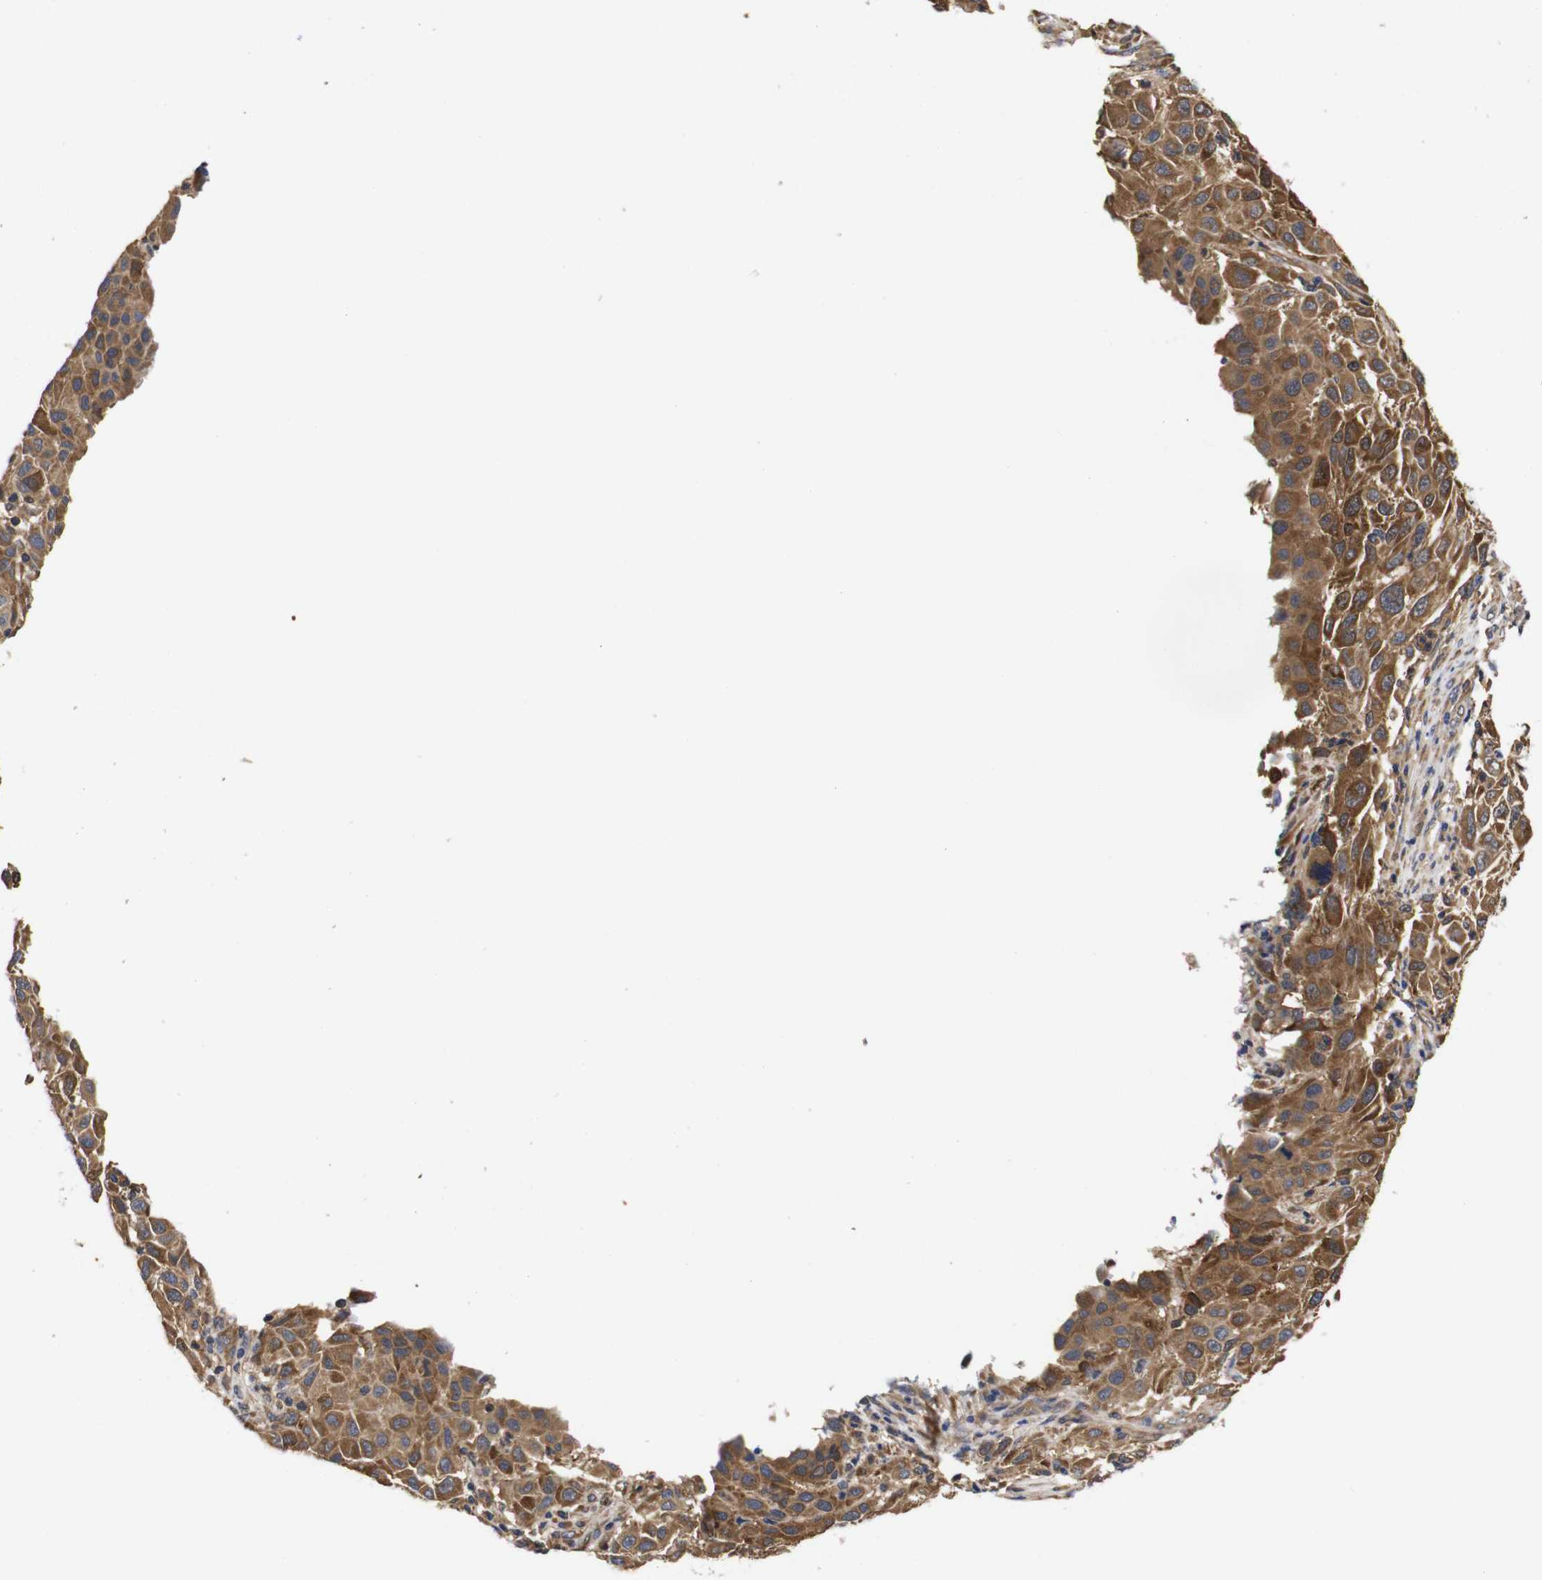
{"staining": {"intensity": "strong", "quantity": ">75%", "location": "cytoplasmic/membranous"}, "tissue": "melanoma", "cell_type": "Tumor cells", "image_type": "cancer", "snomed": [{"axis": "morphology", "description": "Malignant melanoma, Metastatic site"}, {"axis": "topography", "description": "Lymph node"}], "caption": "High-magnification brightfield microscopy of melanoma stained with DAB (brown) and counterstained with hematoxylin (blue). tumor cells exhibit strong cytoplasmic/membranous positivity is identified in about>75% of cells. (Stains: DAB in brown, nuclei in blue, Microscopy: brightfield microscopy at high magnification).", "gene": "LRRCC1", "patient": {"sex": "male", "age": 61}}